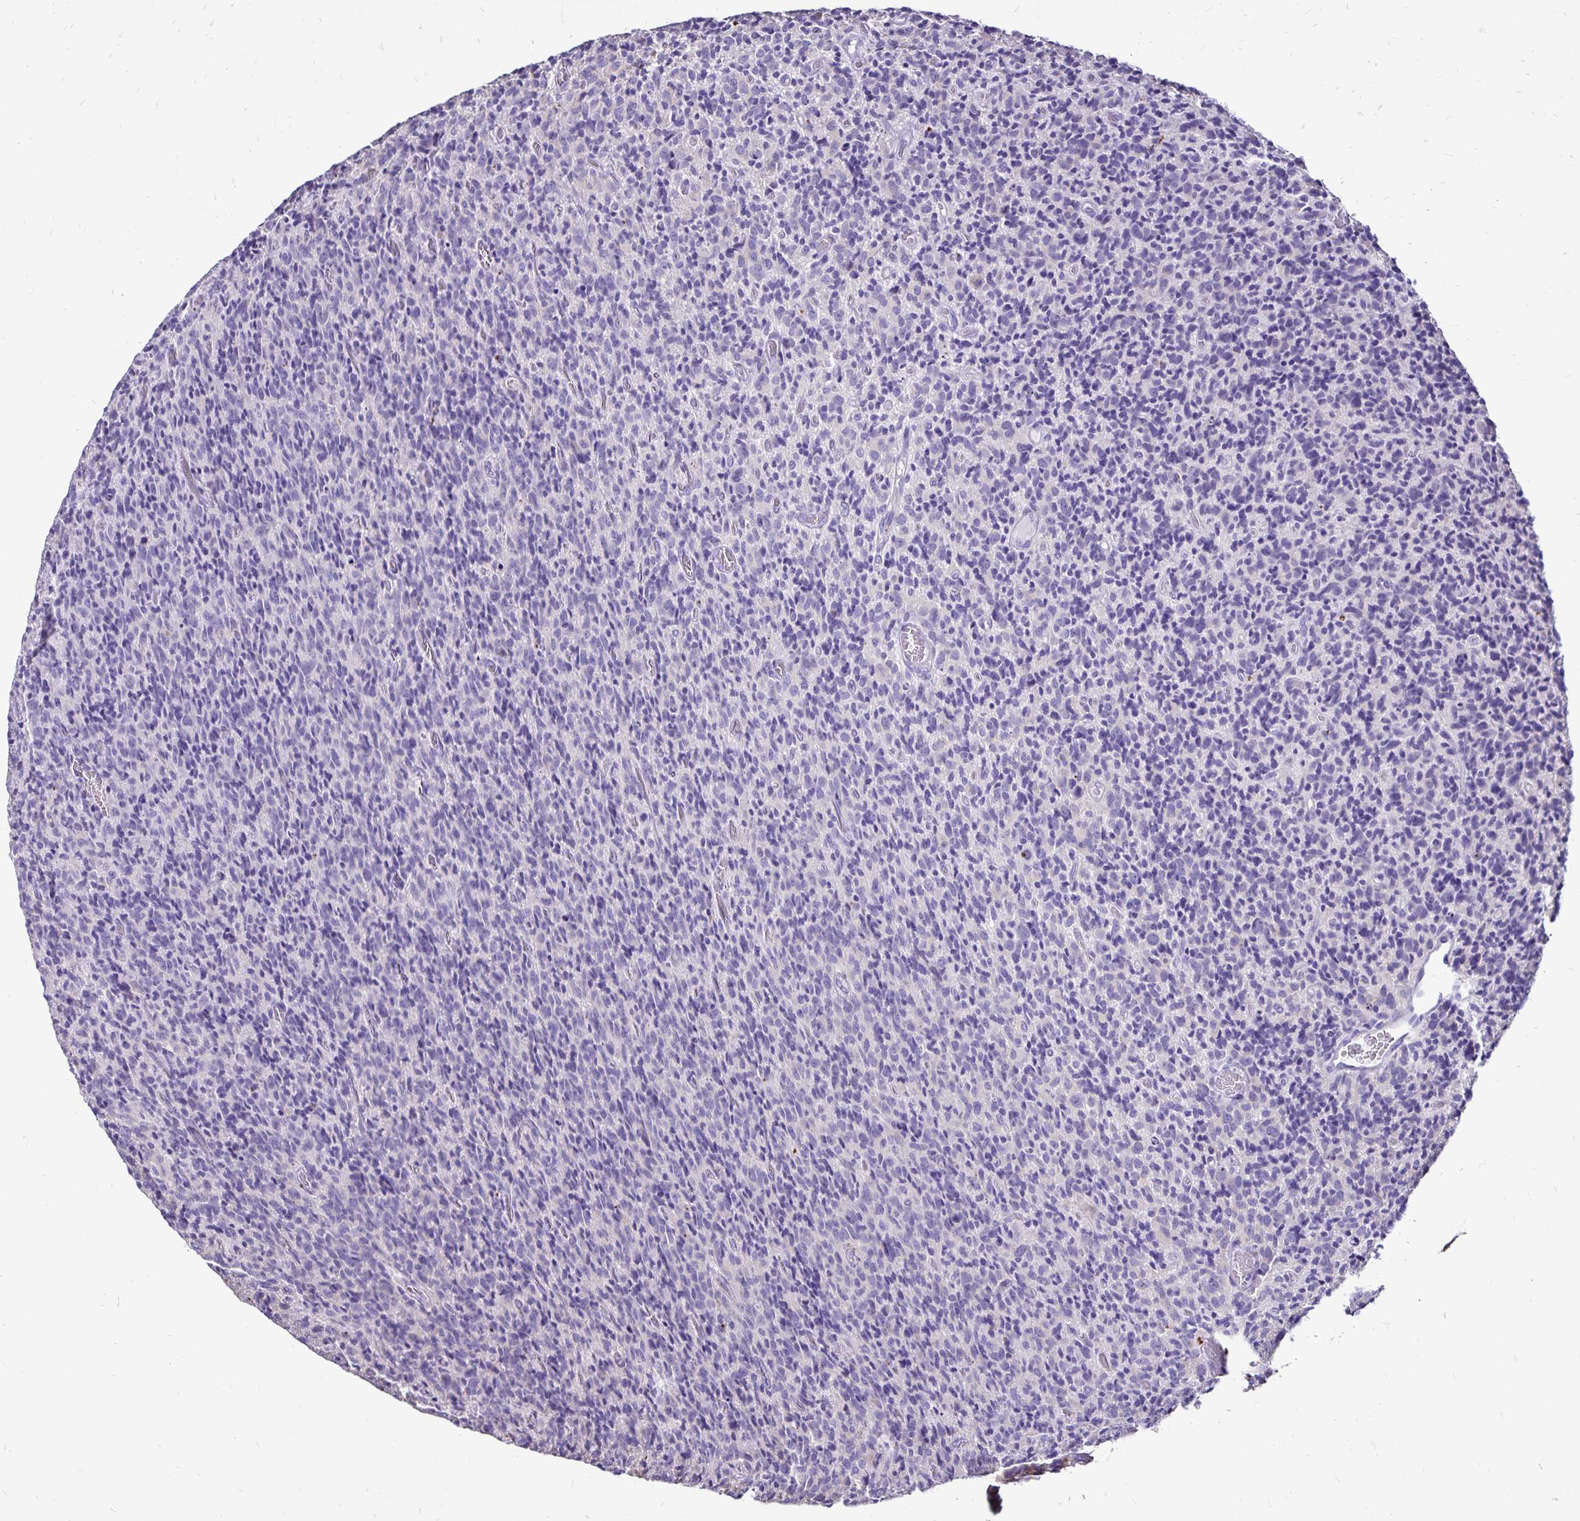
{"staining": {"intensity": "negative", "quantity": "none", "location": "none"}, "tissue": "glioma", "cell_type": "Tumor cells", "image_type": "cancer", "snomed": [{"axis": "morphology", "description": "Glioma, malignant, High grade"}, {"axis": "topography", "description": "Brain"}], "caption": "There is no significant staining in tumor cells of glioma.", "gene": "EVPL", "patient": {"sex": "male", "age": 76}}